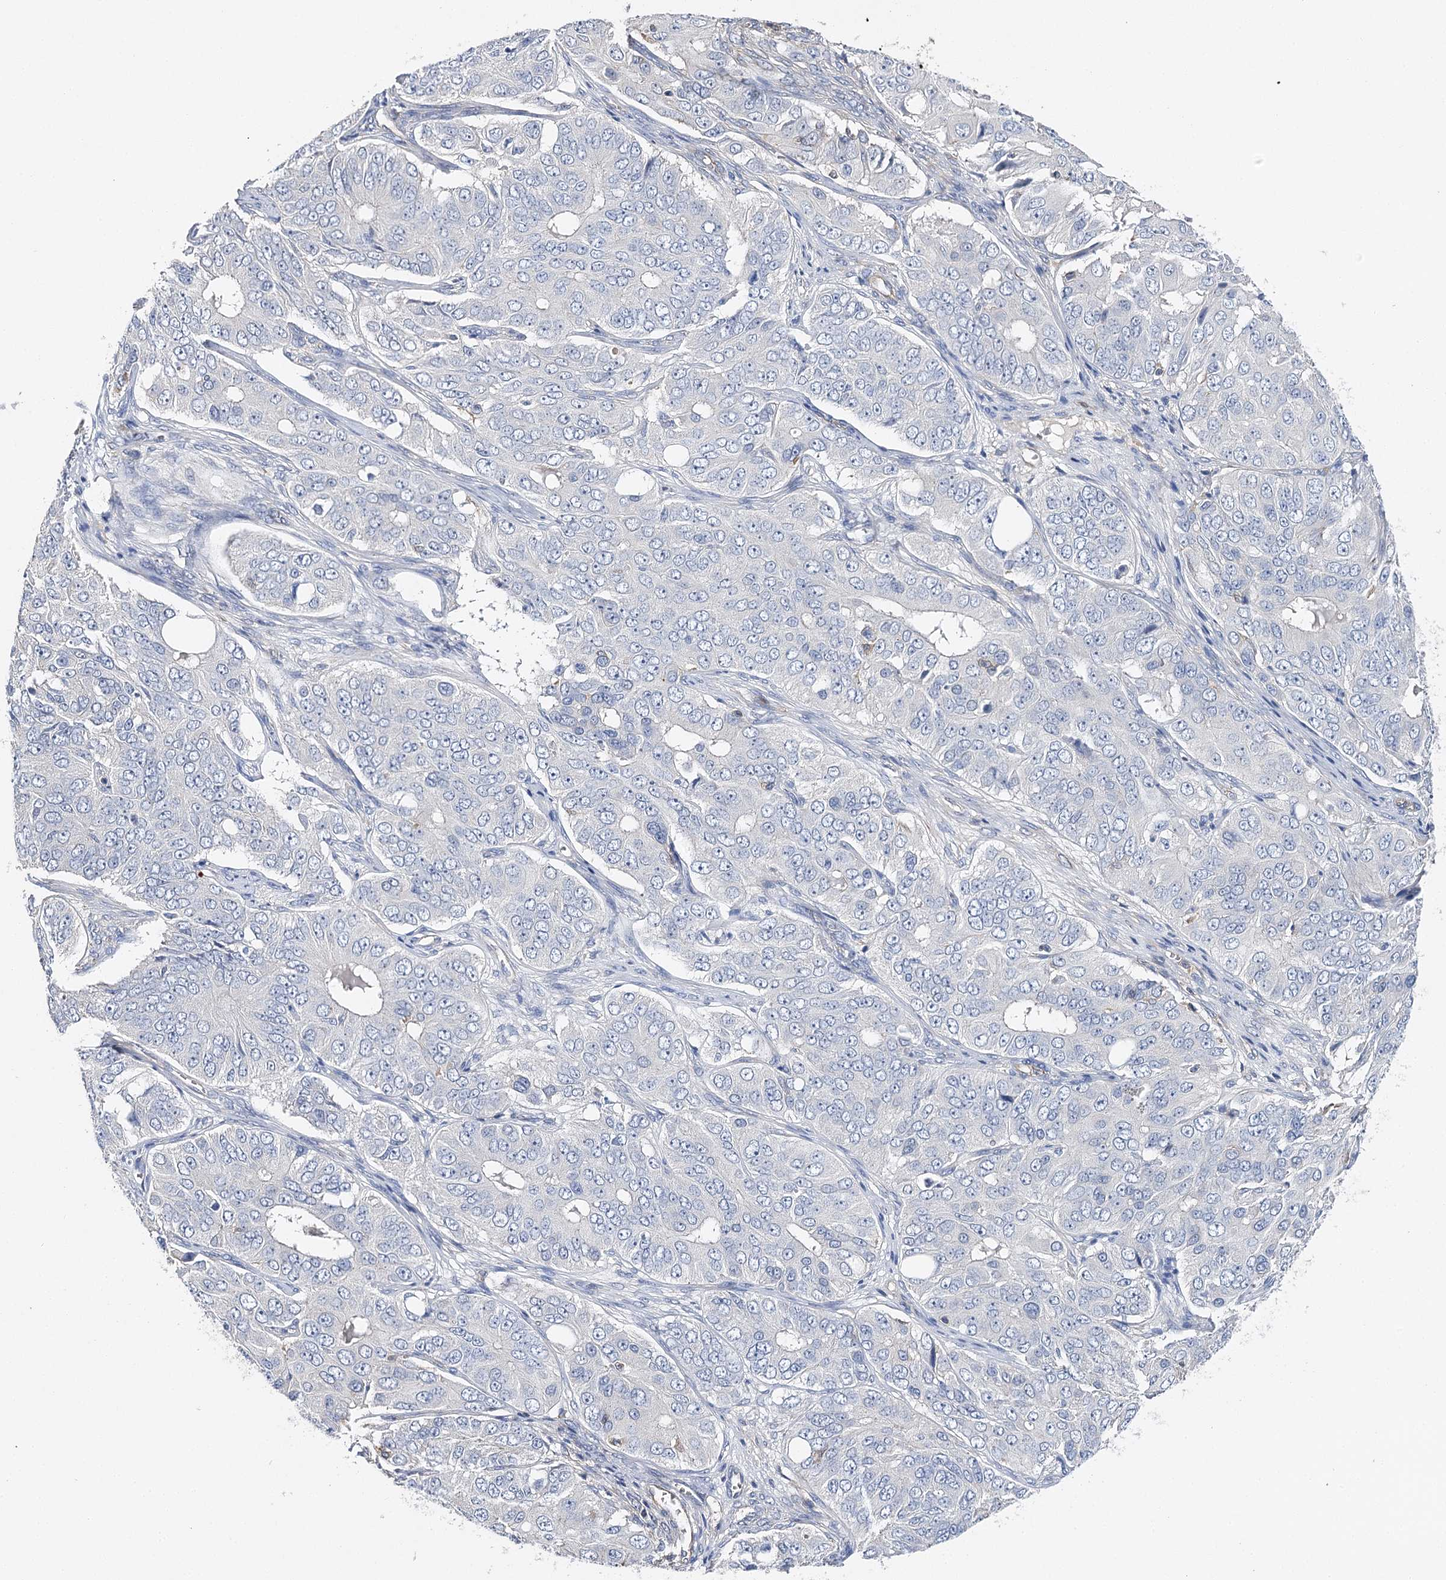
{"staining": {"intensity": "negative", "quantity": "none", "location": "none"}, "tissue": "ovarian cancer", "cell_type": "Tumor cells", "image_type": "cancer", "snomed": [{"axis": "morphology", "description": "Carcinoma, endometroid"}, {"axis": "topography", "description": "Ovary"}], "caption": "Photomicrograph shows no significant protein expression in tumor cells of endometroid carcinoma (ovarian).", "gene": "EPYC", "patient": {"sex": "female", "age": 51}}